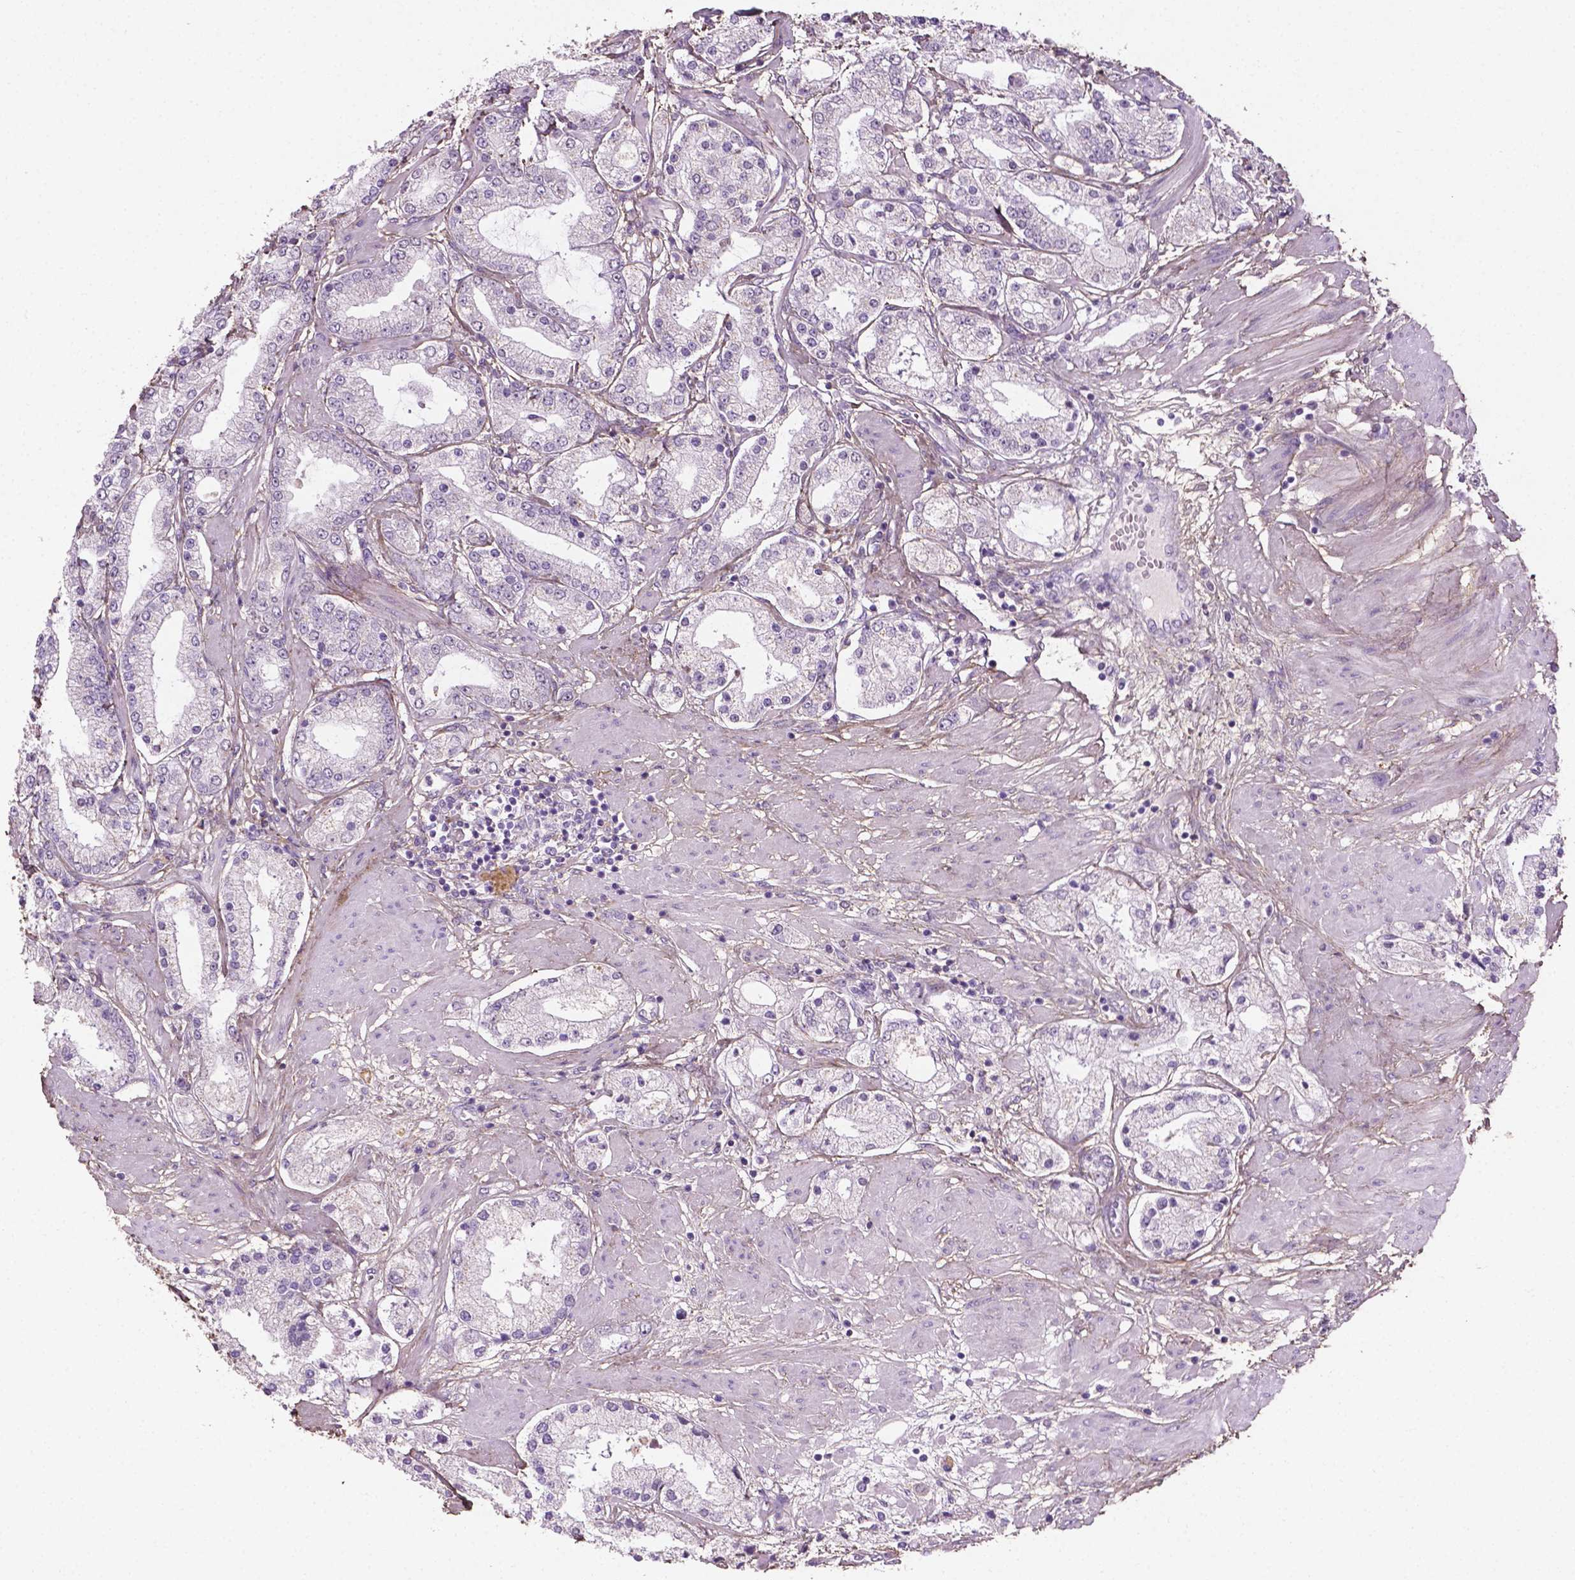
{"staining": {"intensity": "negative", "quantity": "none", "location": "none"}, "tissue": "prostate cancer", "cell_type": "Tumor cells", "image_type": "cancer", "snomed": [{"axis": "morphology", "description": "Adenocarcinoma, High grade"}, {"axis": "topography", "description": "Prostate"}], "caption": "An image of adenocarcinoma (high-grade) (prostate) stained for a protein reveals no brown staining in tumor cells. Brightfield microscopy of immunohistochemistry stained with DAB (3,3'-diaminobenzidine) (brown) and hematoxylin (blue), captured at high magnification.", "gene": "DLG2", "patient": {"sex": "male", "age": 67}}